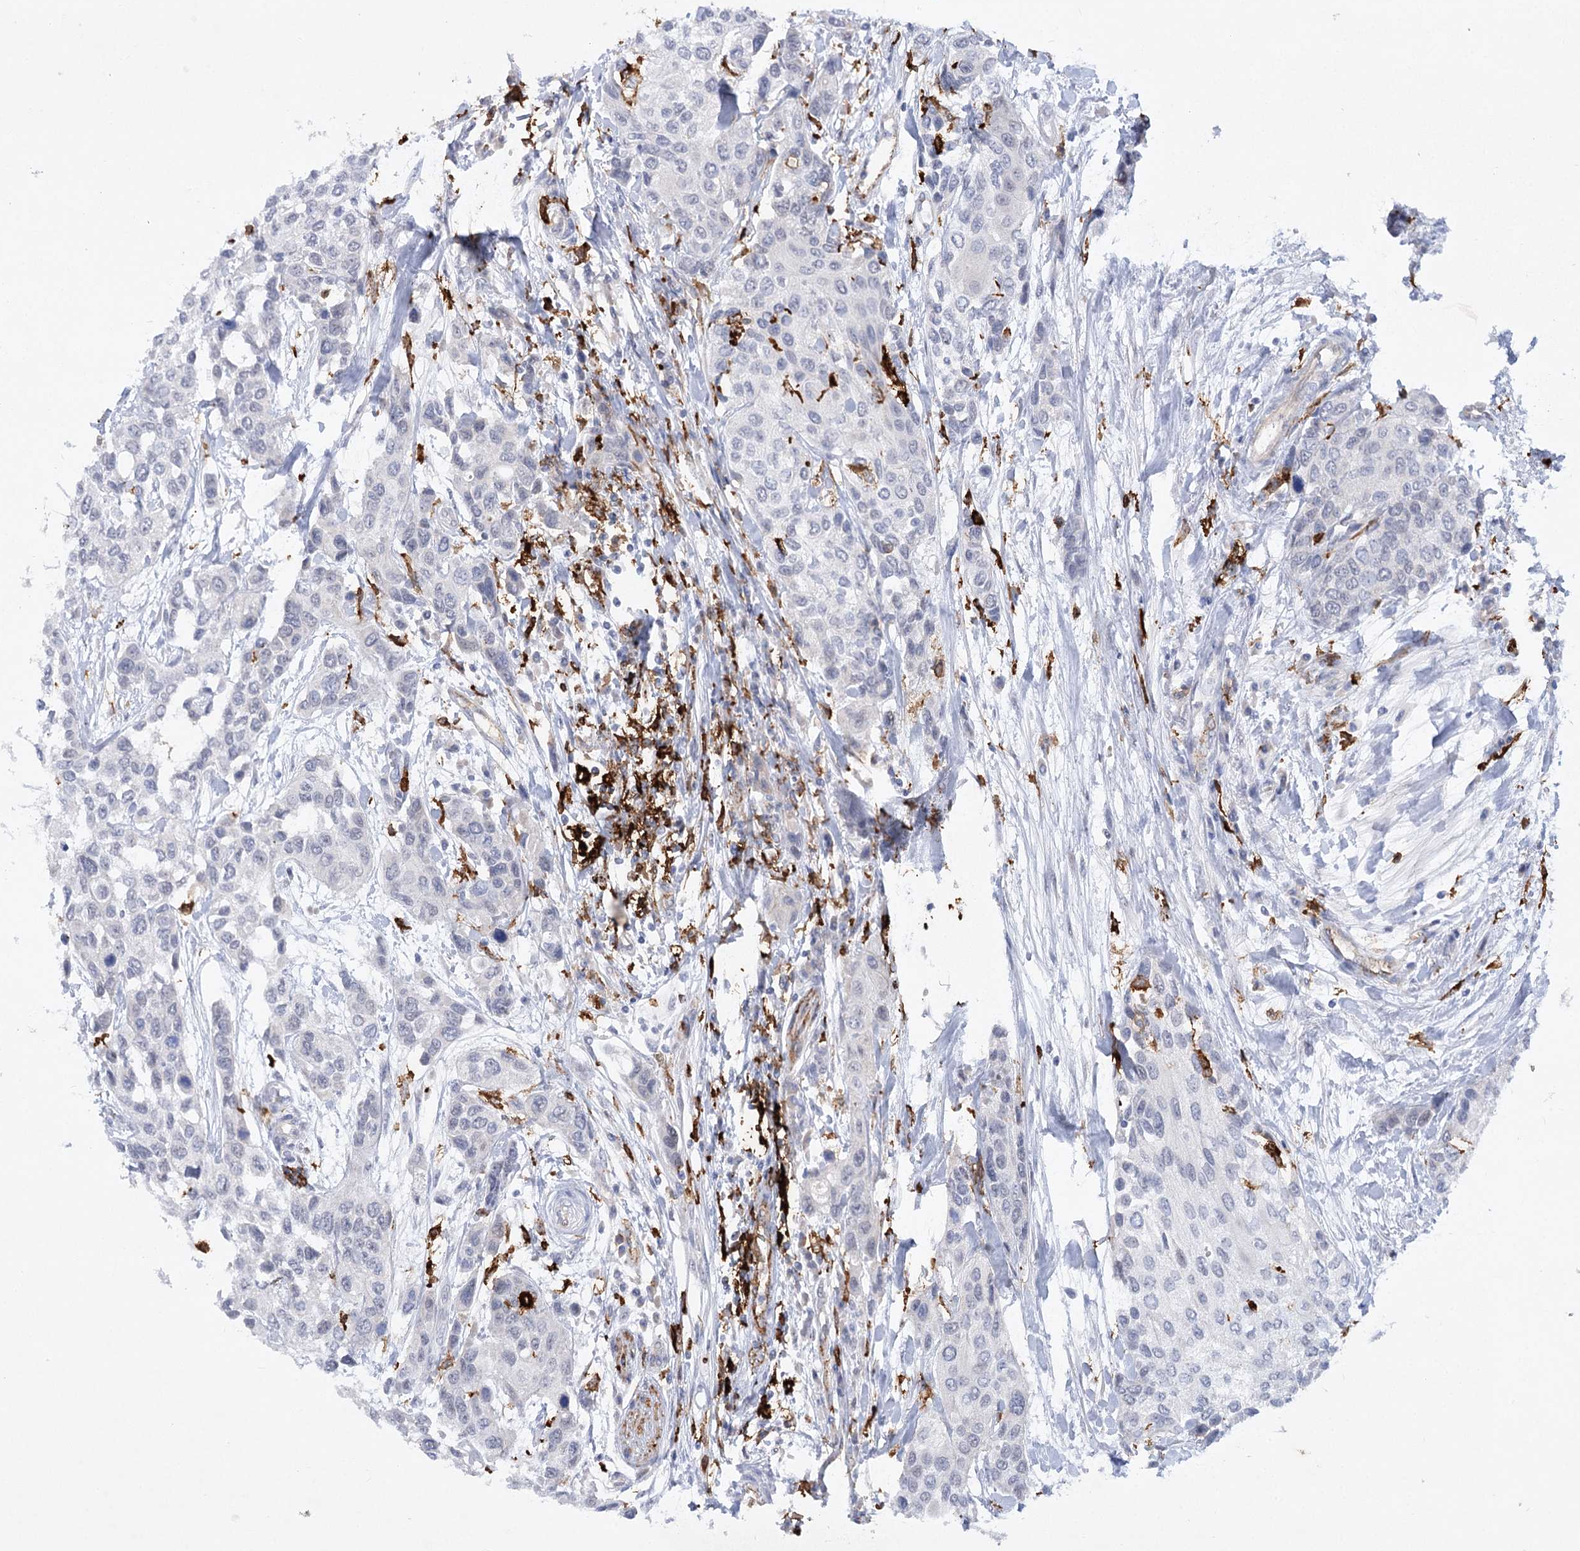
{"staining": {"intensity": "negative", "quantity": "none", "location": "none"}, "tissue": "urothelial cancer", "cell_type": "Tumor cells", "image_type": "cancer", "snomed": [{"axis": "morphology", "description": "Normal tissue, NOS"}, {"axis": "morphology", "description": "Urothelial carcinoma, High grade"}, {"axis": "topography", "description": "Vascular tissue"}, {"axis": "topography", "description": "Urinary bladder"}], "caption": "Histopathology image shows no protein positivity in tumor cells of urothelial cancer tissue.", "gene": "PIWIL4", "patient": {"sex": "female", "age": 56}}